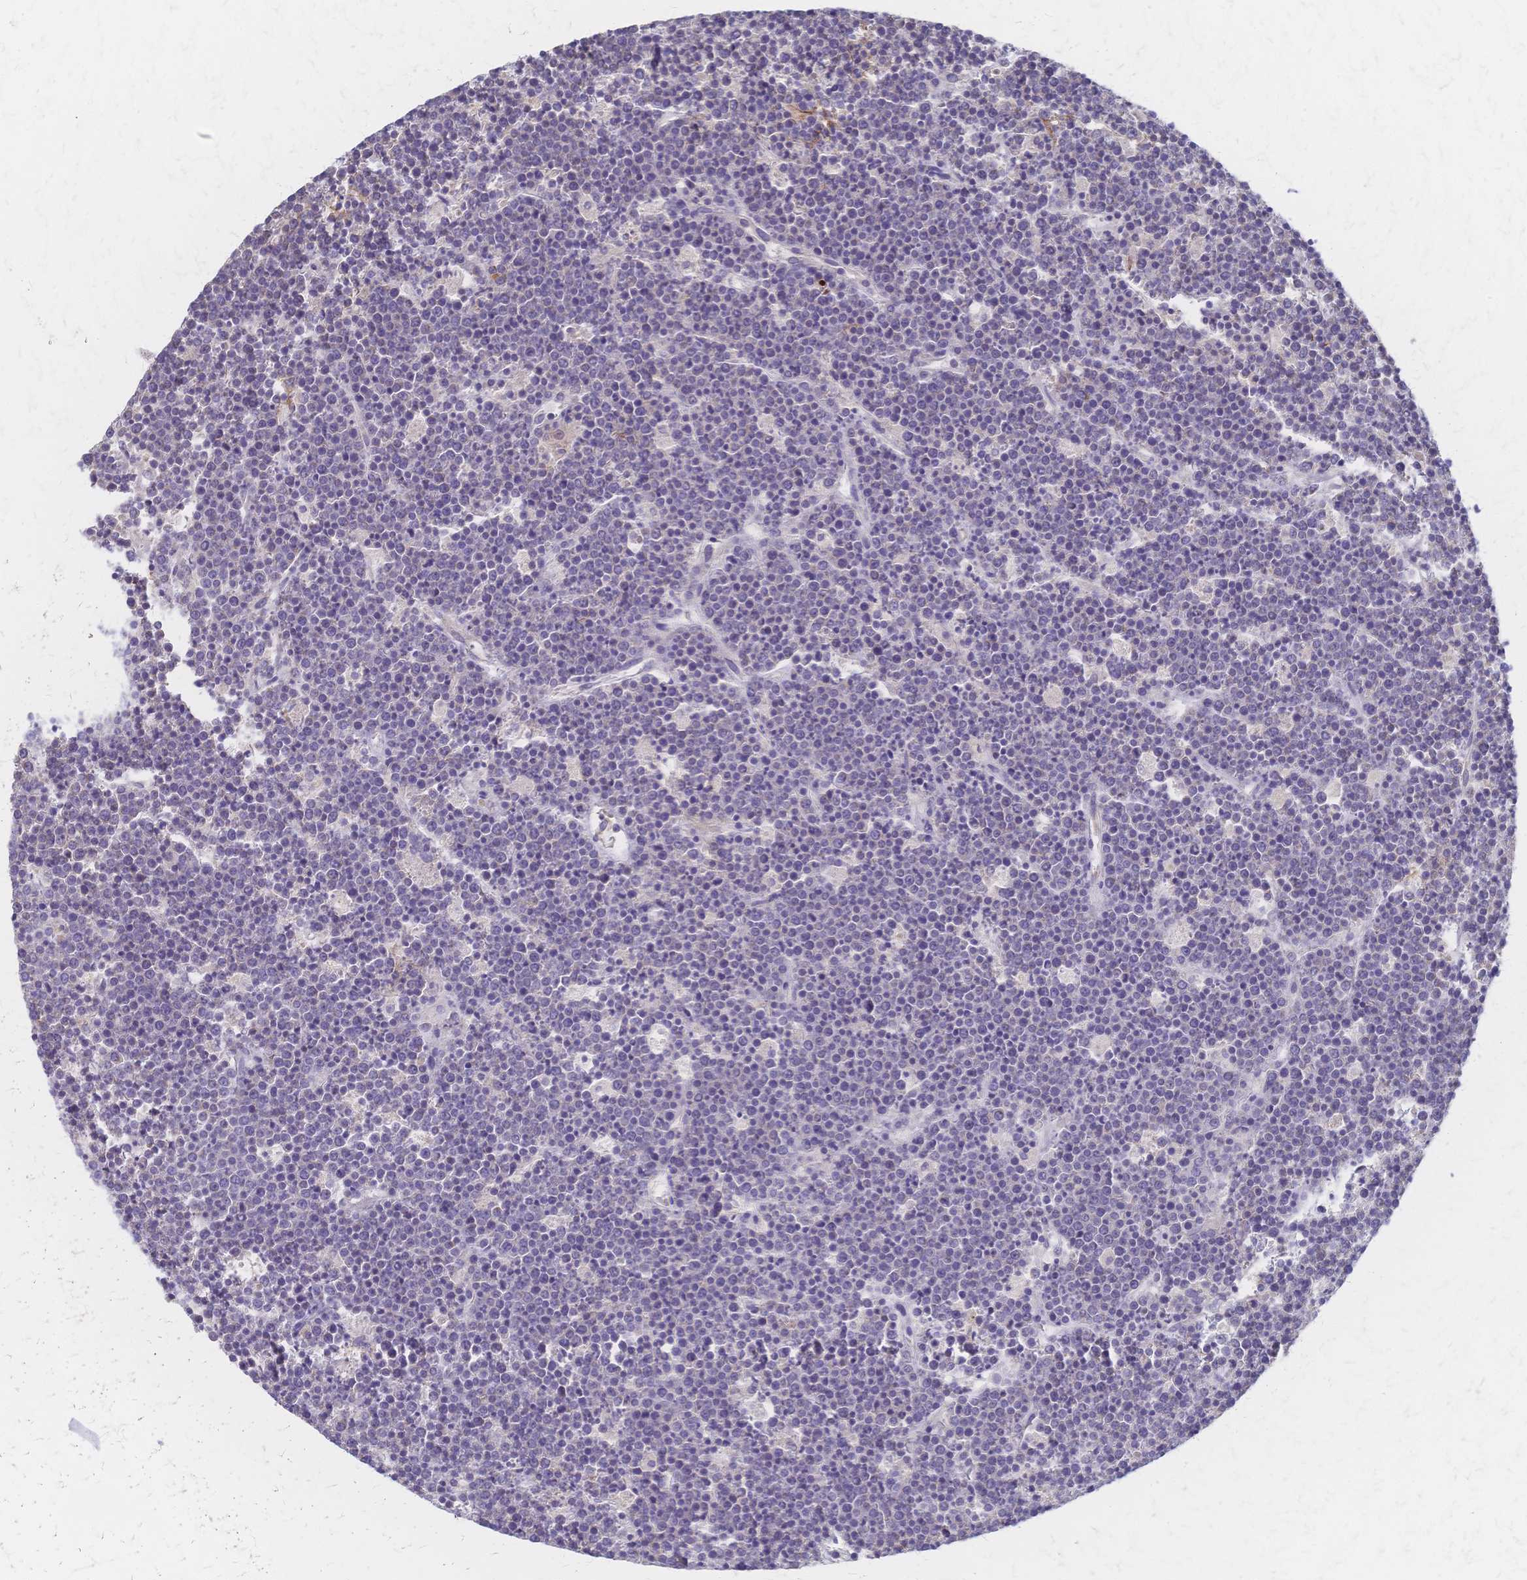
{"staining": {"intensity": "negative", "quantity": "none", "location": "none"}, "tissue": "lymphoma", "cell_type": "Tumor cells", "image_type": "cancer", "snomed": [{"axis": "morphology", "description": "Malignant lymphoma, non-Hodgkin's type, High grade"}, {"axis": "topography", "description": "Ovary"}], "caption": "Micrograph shows no protein expression in tumor cells of high-grade malignant lymphoma, non-Hodgkin's type tissue.", "gene": "CYB5A", "patient": {"sex": "female", "age": 56}}